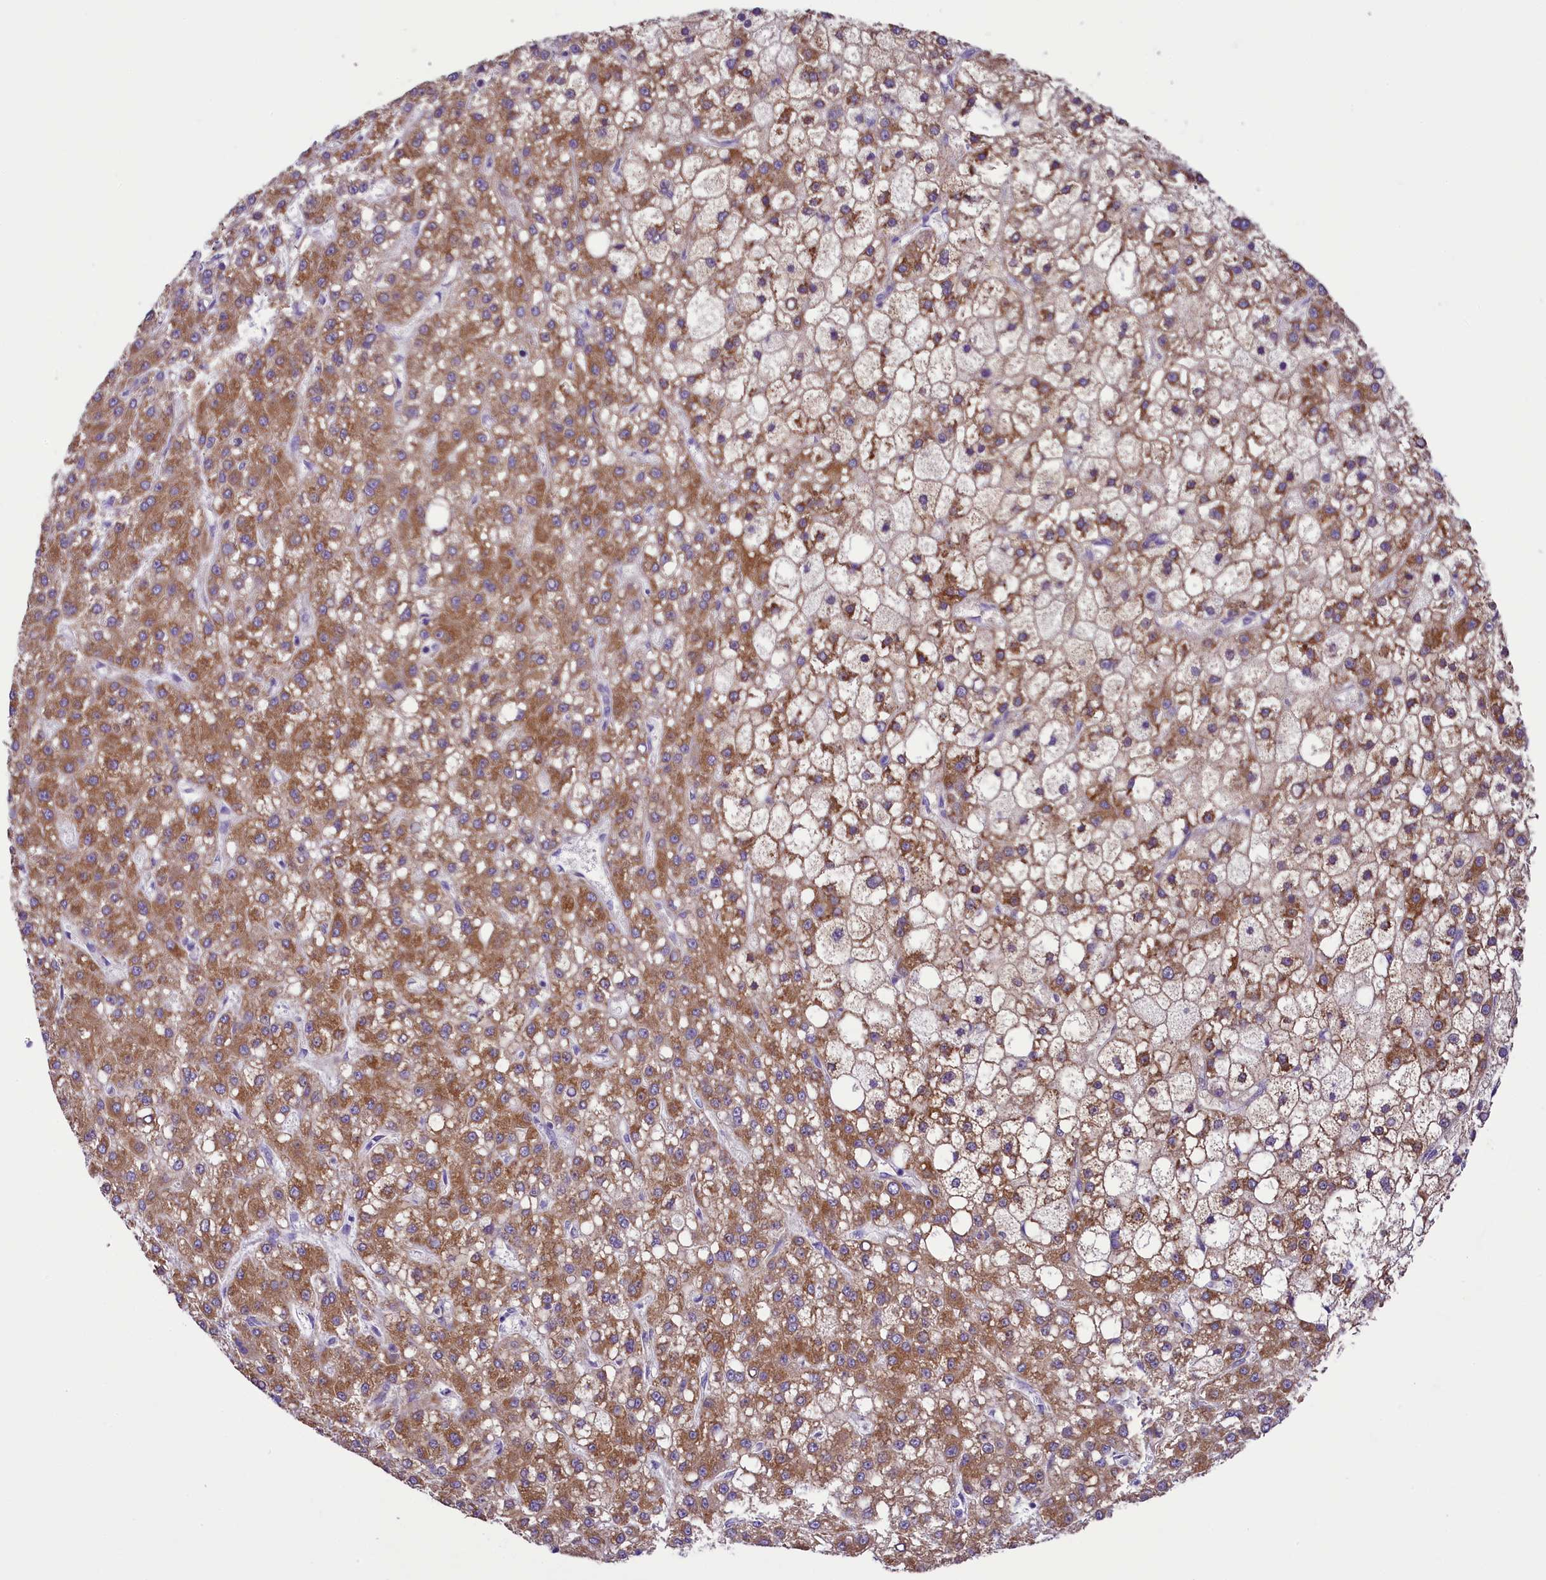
{"staining": {"intensity": "moderate", "quantity": ">75%", "location": "cytoplasmic/membranous"}, "tissue": "liver cancer", "cell_type": "Tumor cells", "image_type": "cancer", "snomed": [{"axis": "morphology", "description": "Carcinoma, Hepatocellular, NOS"}, {"axis": "topography", "description": "Liver"}], "caption": "Protein staining reveals moderate cytoplasmic/membranous staining in about >75% of tumor cells in liver hepatocellular carcinoma.", "gene": "LARP4", "patient": {"sex": "male", "age": 67}}